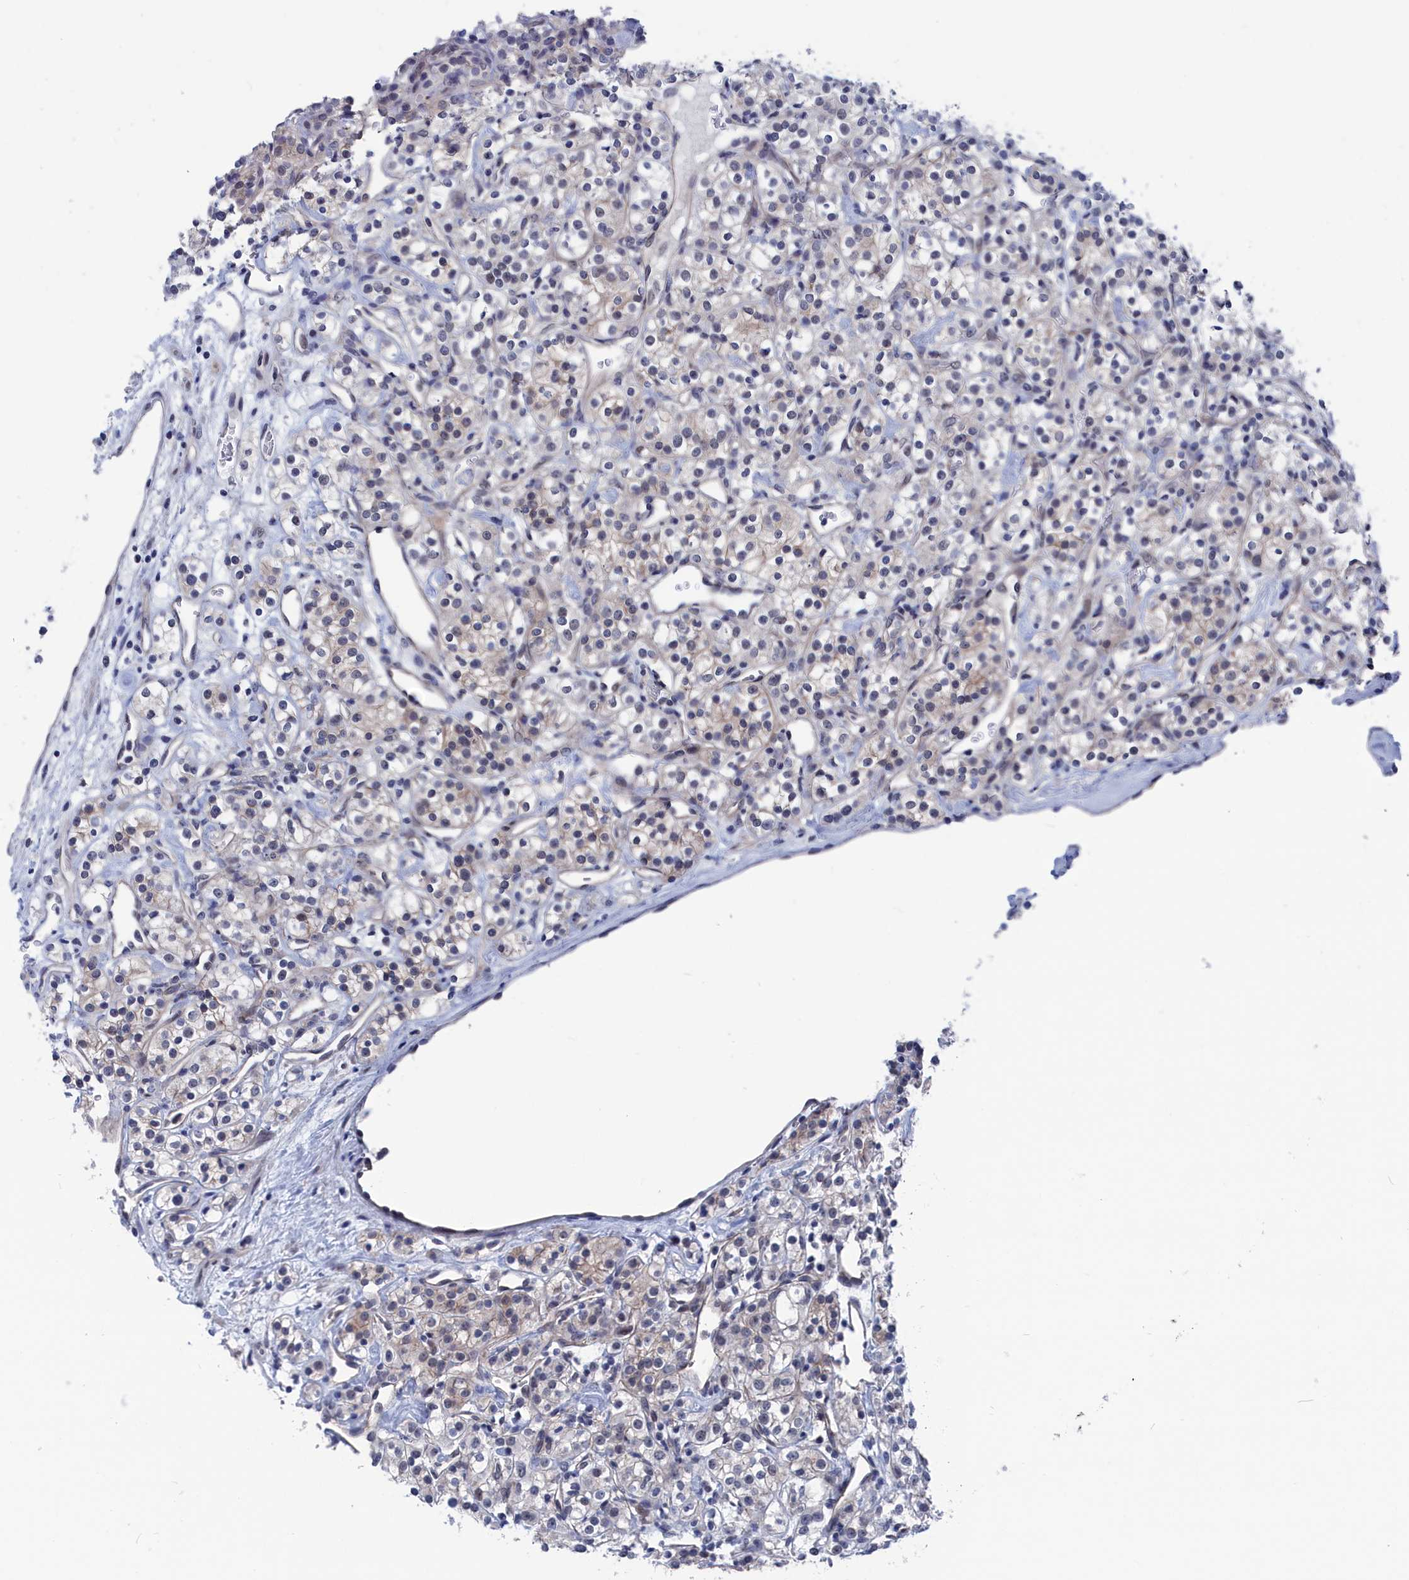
{"staining": {"intensity": "weak", "quantity": "<25%", "location": "cytoplasmic/membranous"}, "tissue": "renal cancer", "cell_type": "Tumor cells", "image_type": "cancer", "snomed": [{"axis": "morphology", "description": "Adenocarcinoma, NOS"}, {"axis": "topography", "description": "Kidney"}], "caption": "DAB immunohistochemical staining of renal adenocarcinoma reveals no significant staining in tumor cells.", "gene": "MARCHF3", "patient": {"sex": "male", "age": 77}}